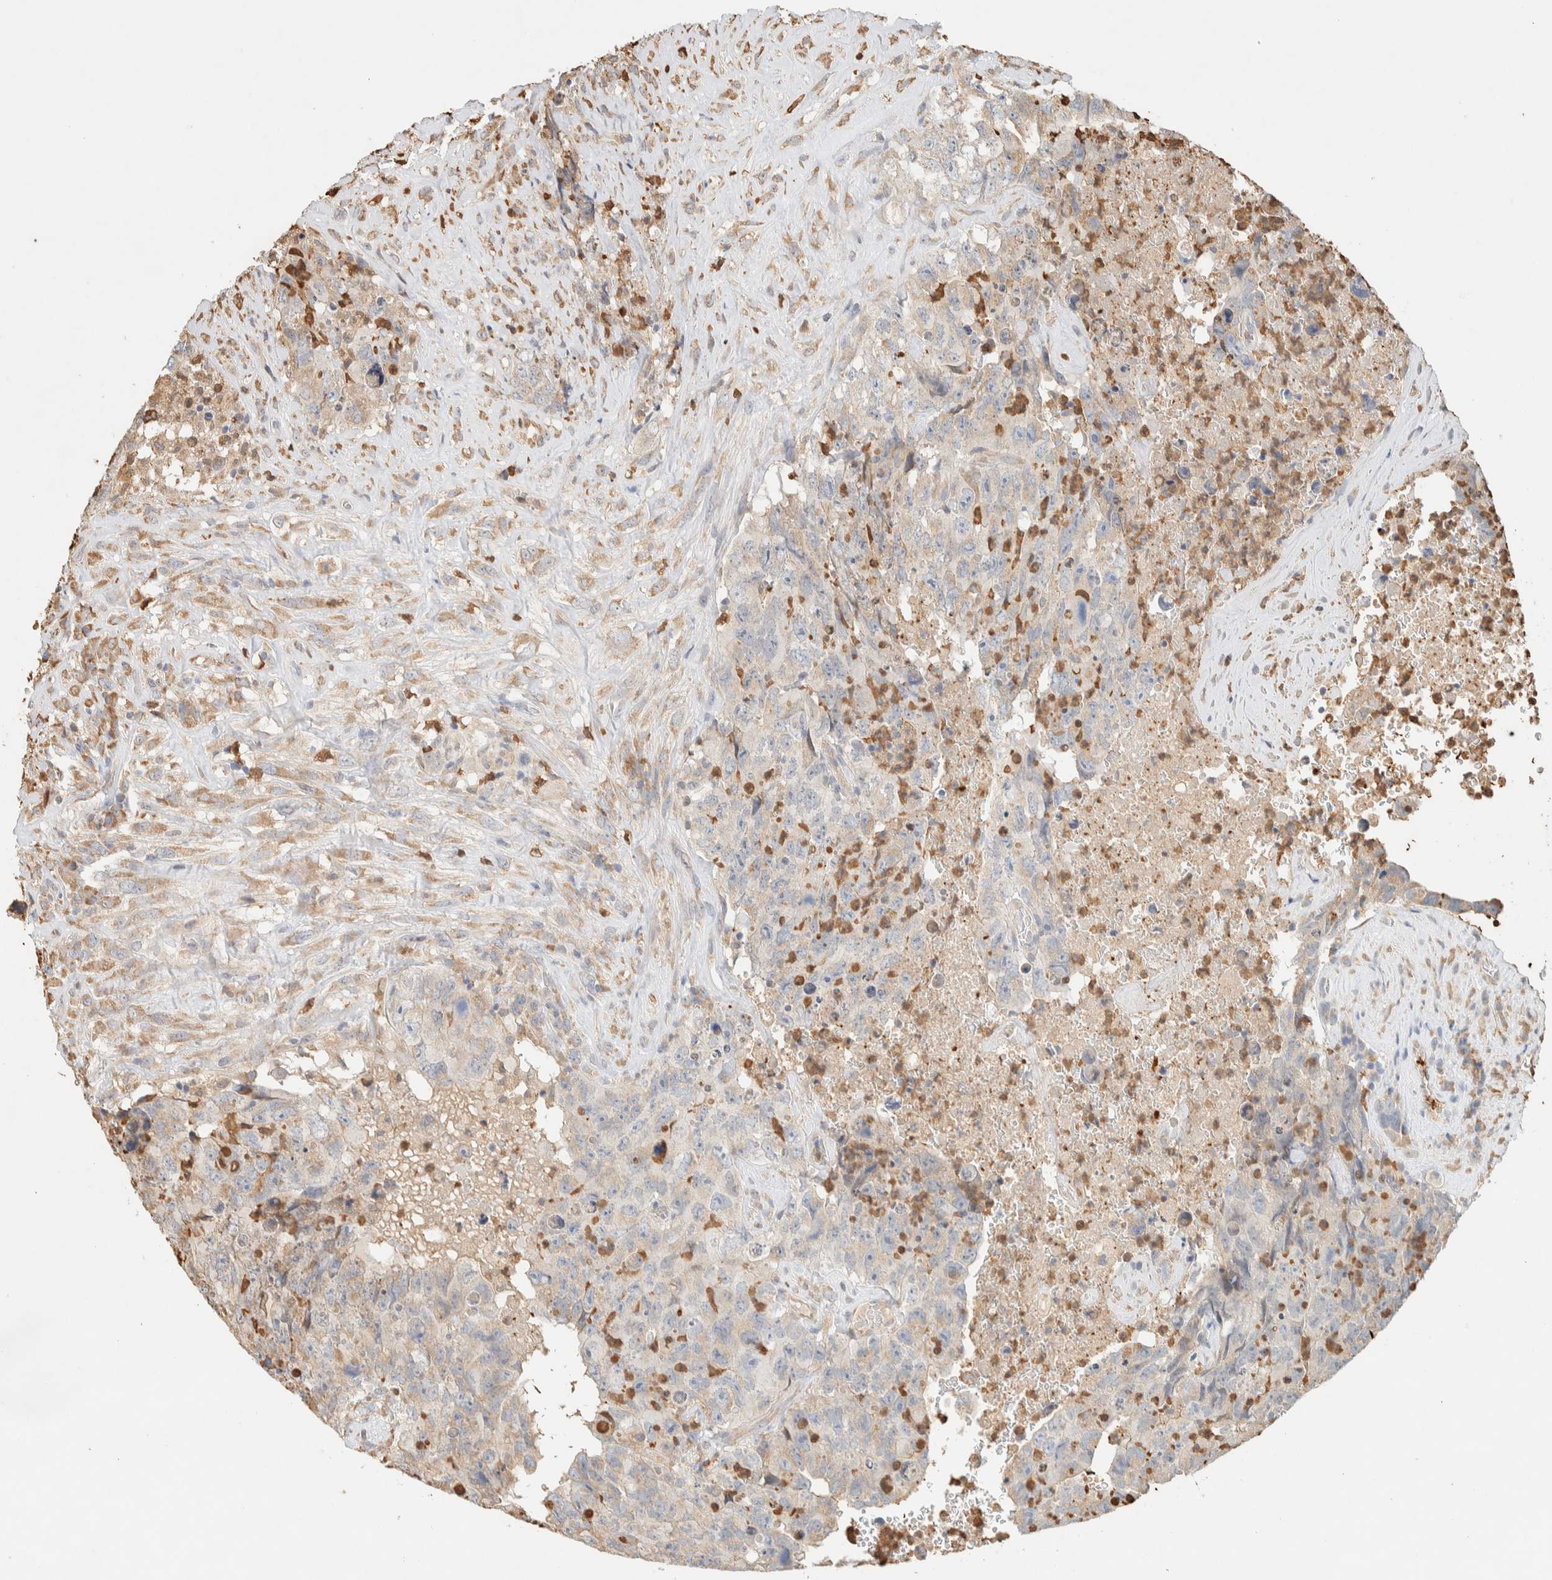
{"staining": {"intensity": "weak", "quantity": ">75%", "location": "cytoplasmic/membranous"}, "tissue": "testis cancer", "cell_type": "Tumor cells", "image_type": "cancer", "snomed": [{"axis": "morphology", "description": "Carcinoma, Embryonal, NOS"}, {"axis": "topography", "description": "Testis"}], "caption": "Immunohistochemical staining of human testis cancer (embryonal carcinoma) displays low levels of weak cytoplasmic/membranous protein positivity in approximately >75% of tumor cells.", "gene": "TTC3", "patient": {"sex": "male", "age": 32}}